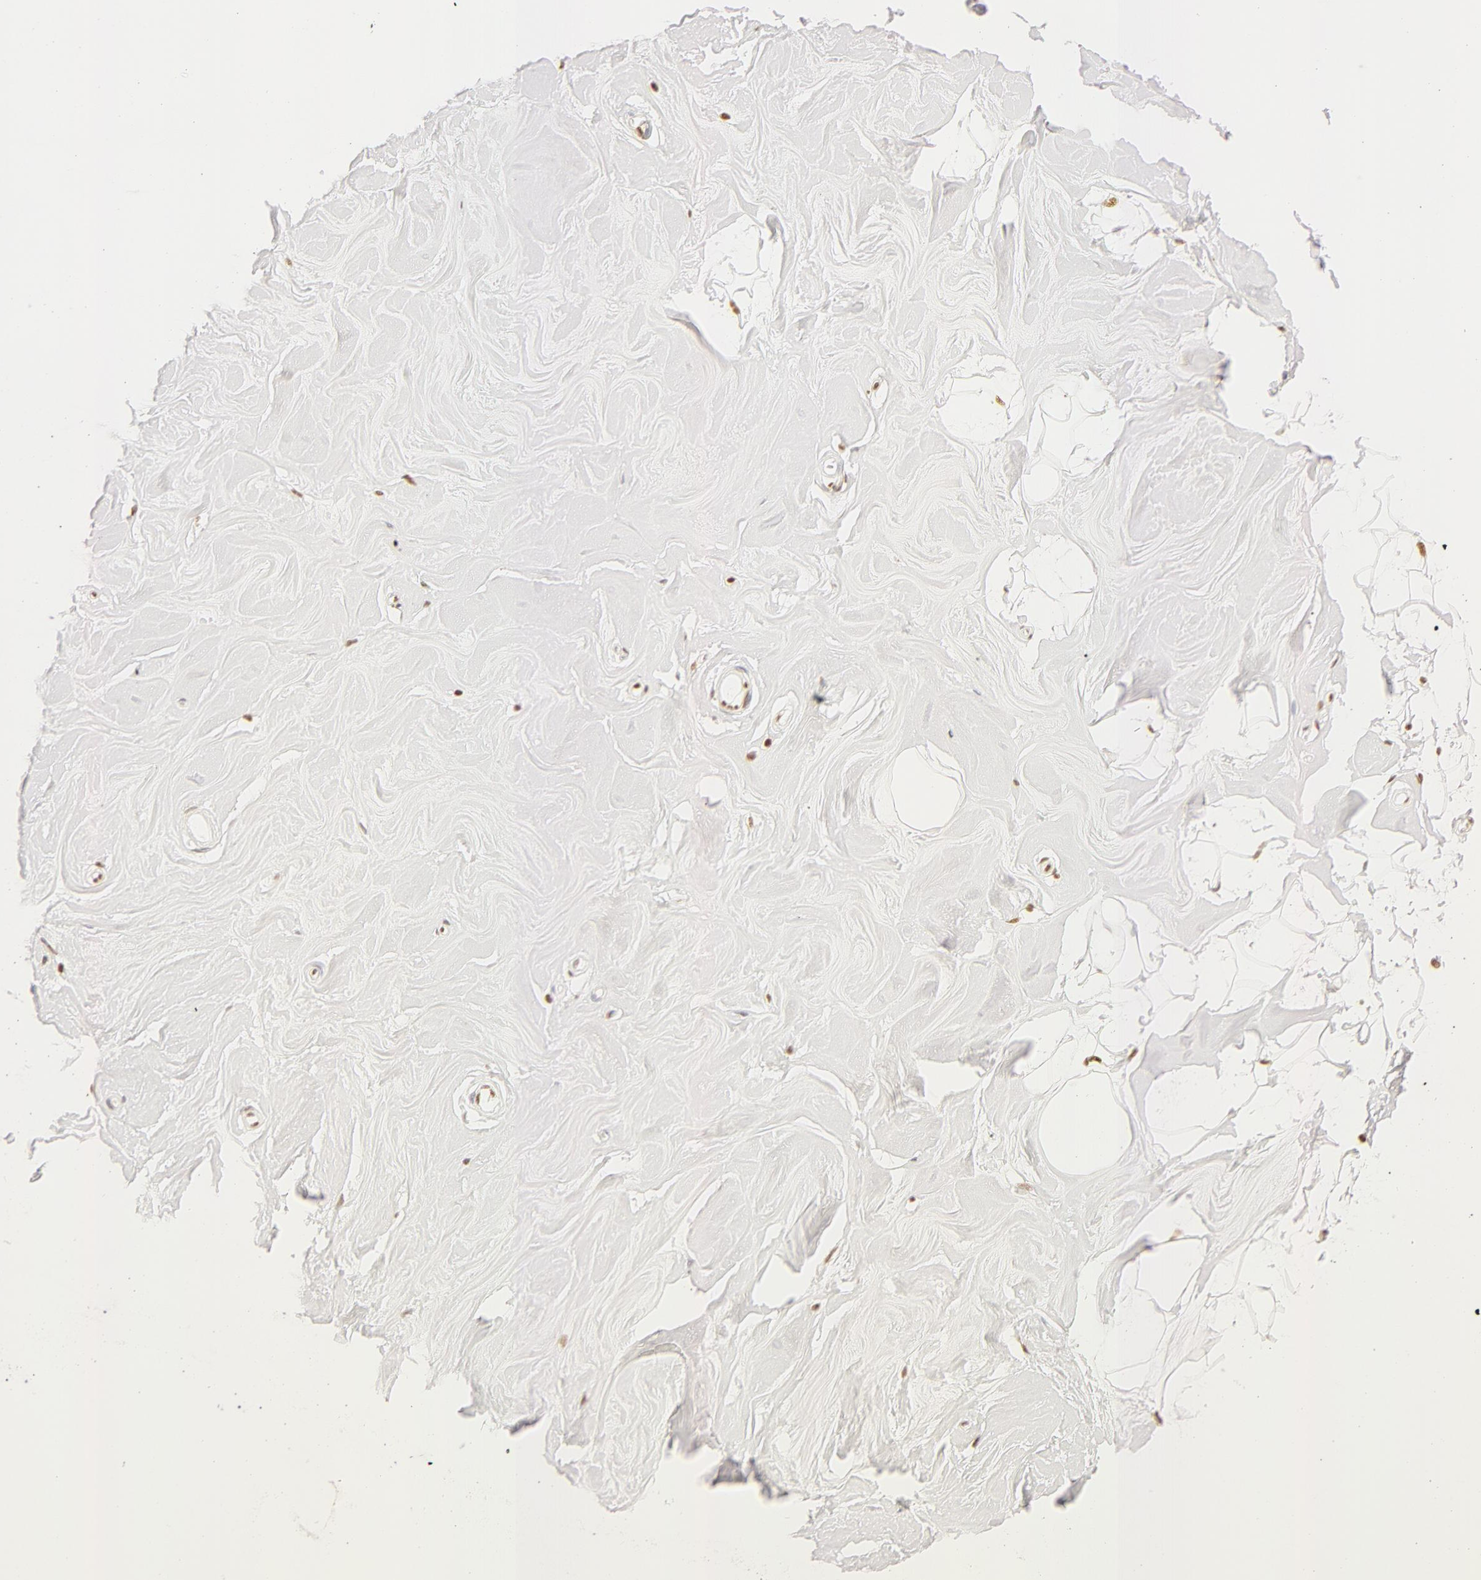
{"staining": {"intensity": "moderate", "quantity": ">75%", "location": "nuclear"}, "tissue": "adipose tissue", "cell_type": "Adipocytes", "image_type": "normal", "snomed": [{"axis": "morphology", "description": "Normal tissue, NOS"}, {"axis": "topography", "description": "Breast"}], "caption": "Immunohistochemistry (IHC) histopathology image of benign human adipose tissue stained for a protein (brown), which exhibits medium levels of moderate nuclear staining in approximately >75% of adipocytes.", "gene": "RBM39", "patient": {"sex": "female", "age": 44}}